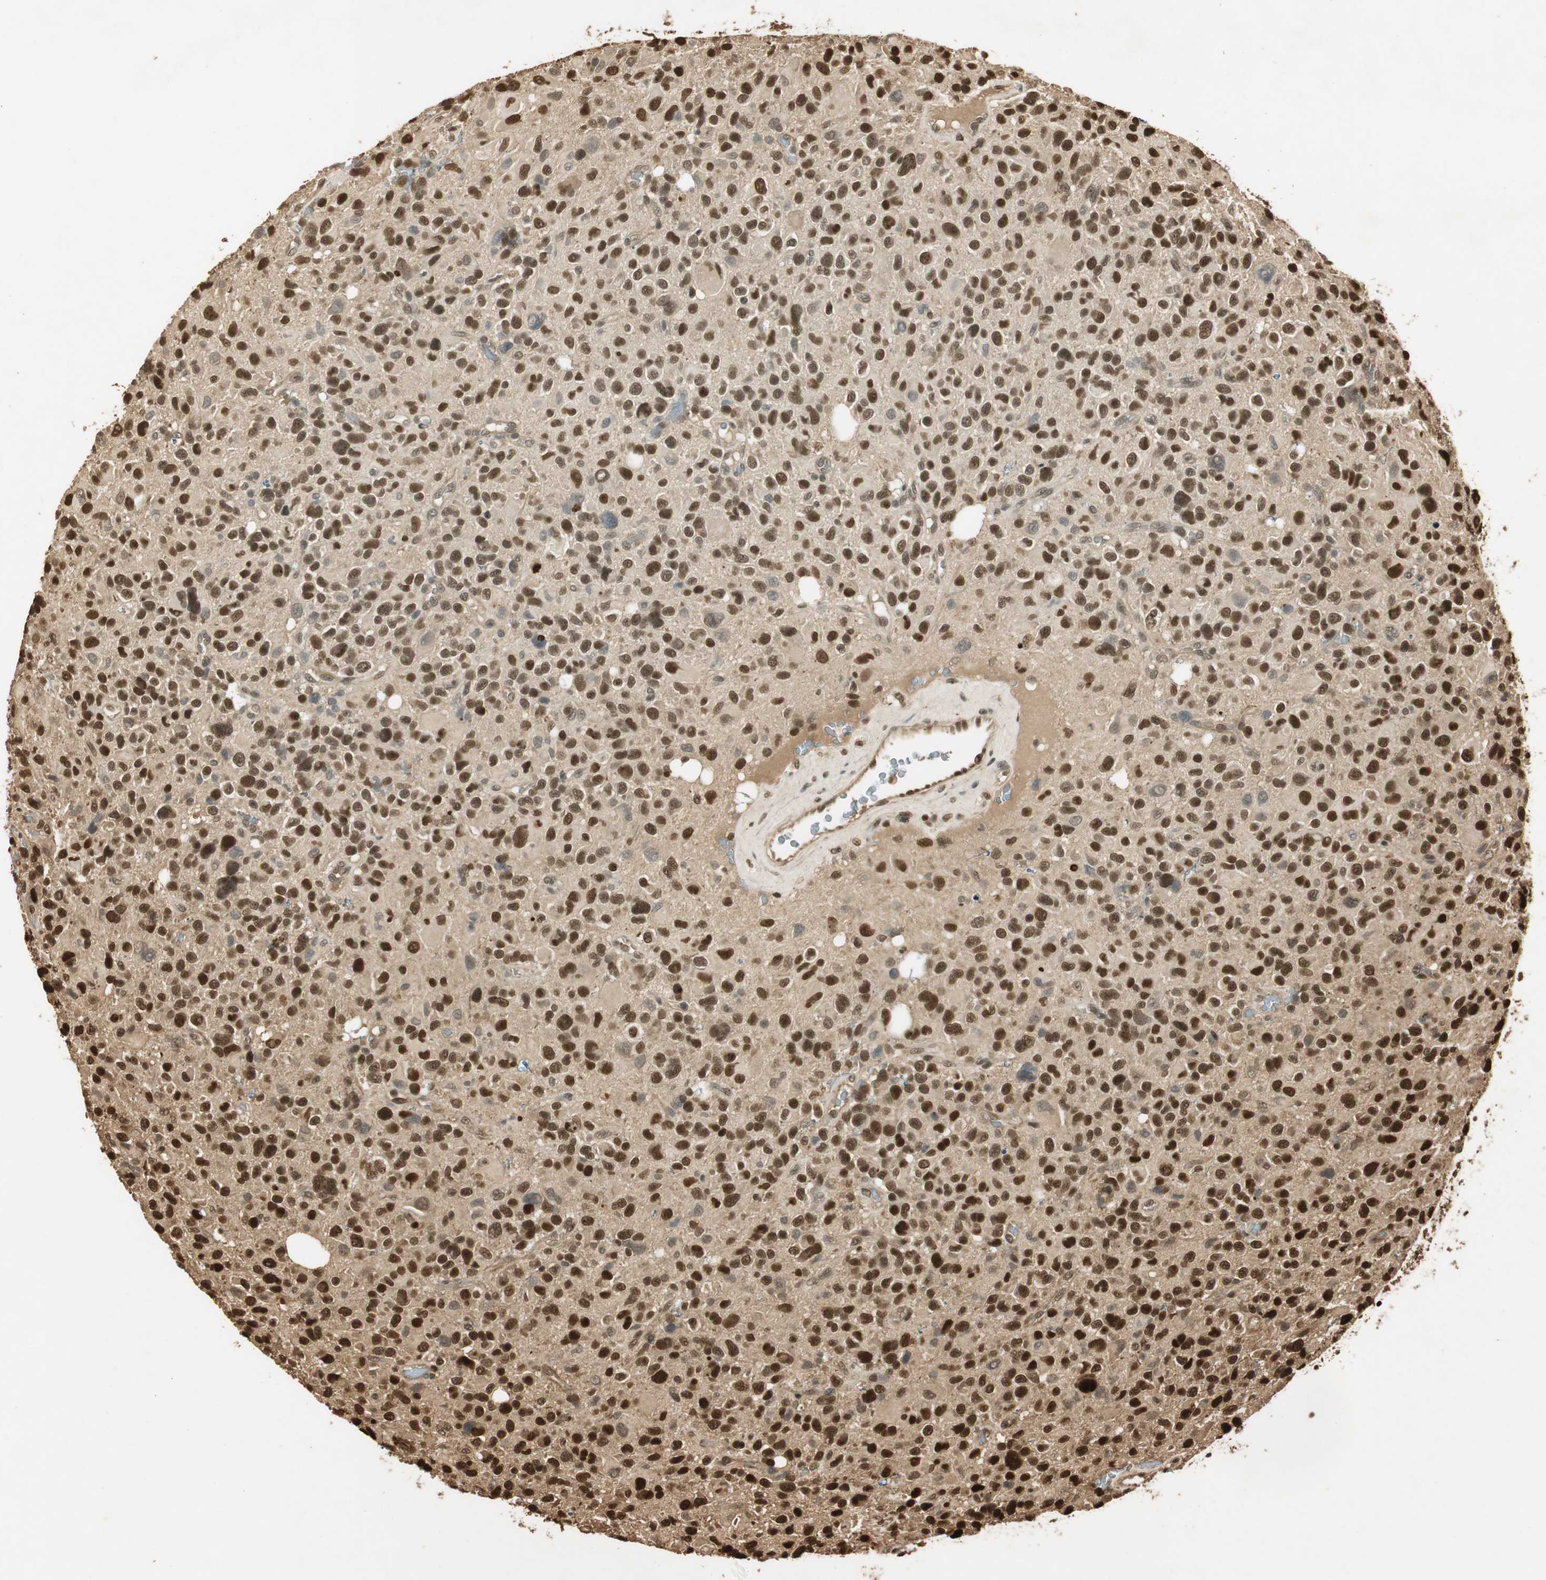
{"staining": {"intensity": "strong", "quantity": ">75%", "location": "cytoplasmic/membranous,nuclear"}, "tissue": "glioma", "cell_type": "Tumor cells", "image_type": "cancer", "snomed": [{"axis": "morphology", "description": "Glioma, malignant, High grade"}, {"axis": "topography", "description": "Brain"}], "caption": "Approximately >75% of tumor cells in human malignant glioma (high-grade) exhibit strong cytoplasmic/membranous and nuclear protein positivity as visualized by brown immunohistochemical staining.", "gene": "RPA3", "patient": {"sex": "male", "age": 48}}